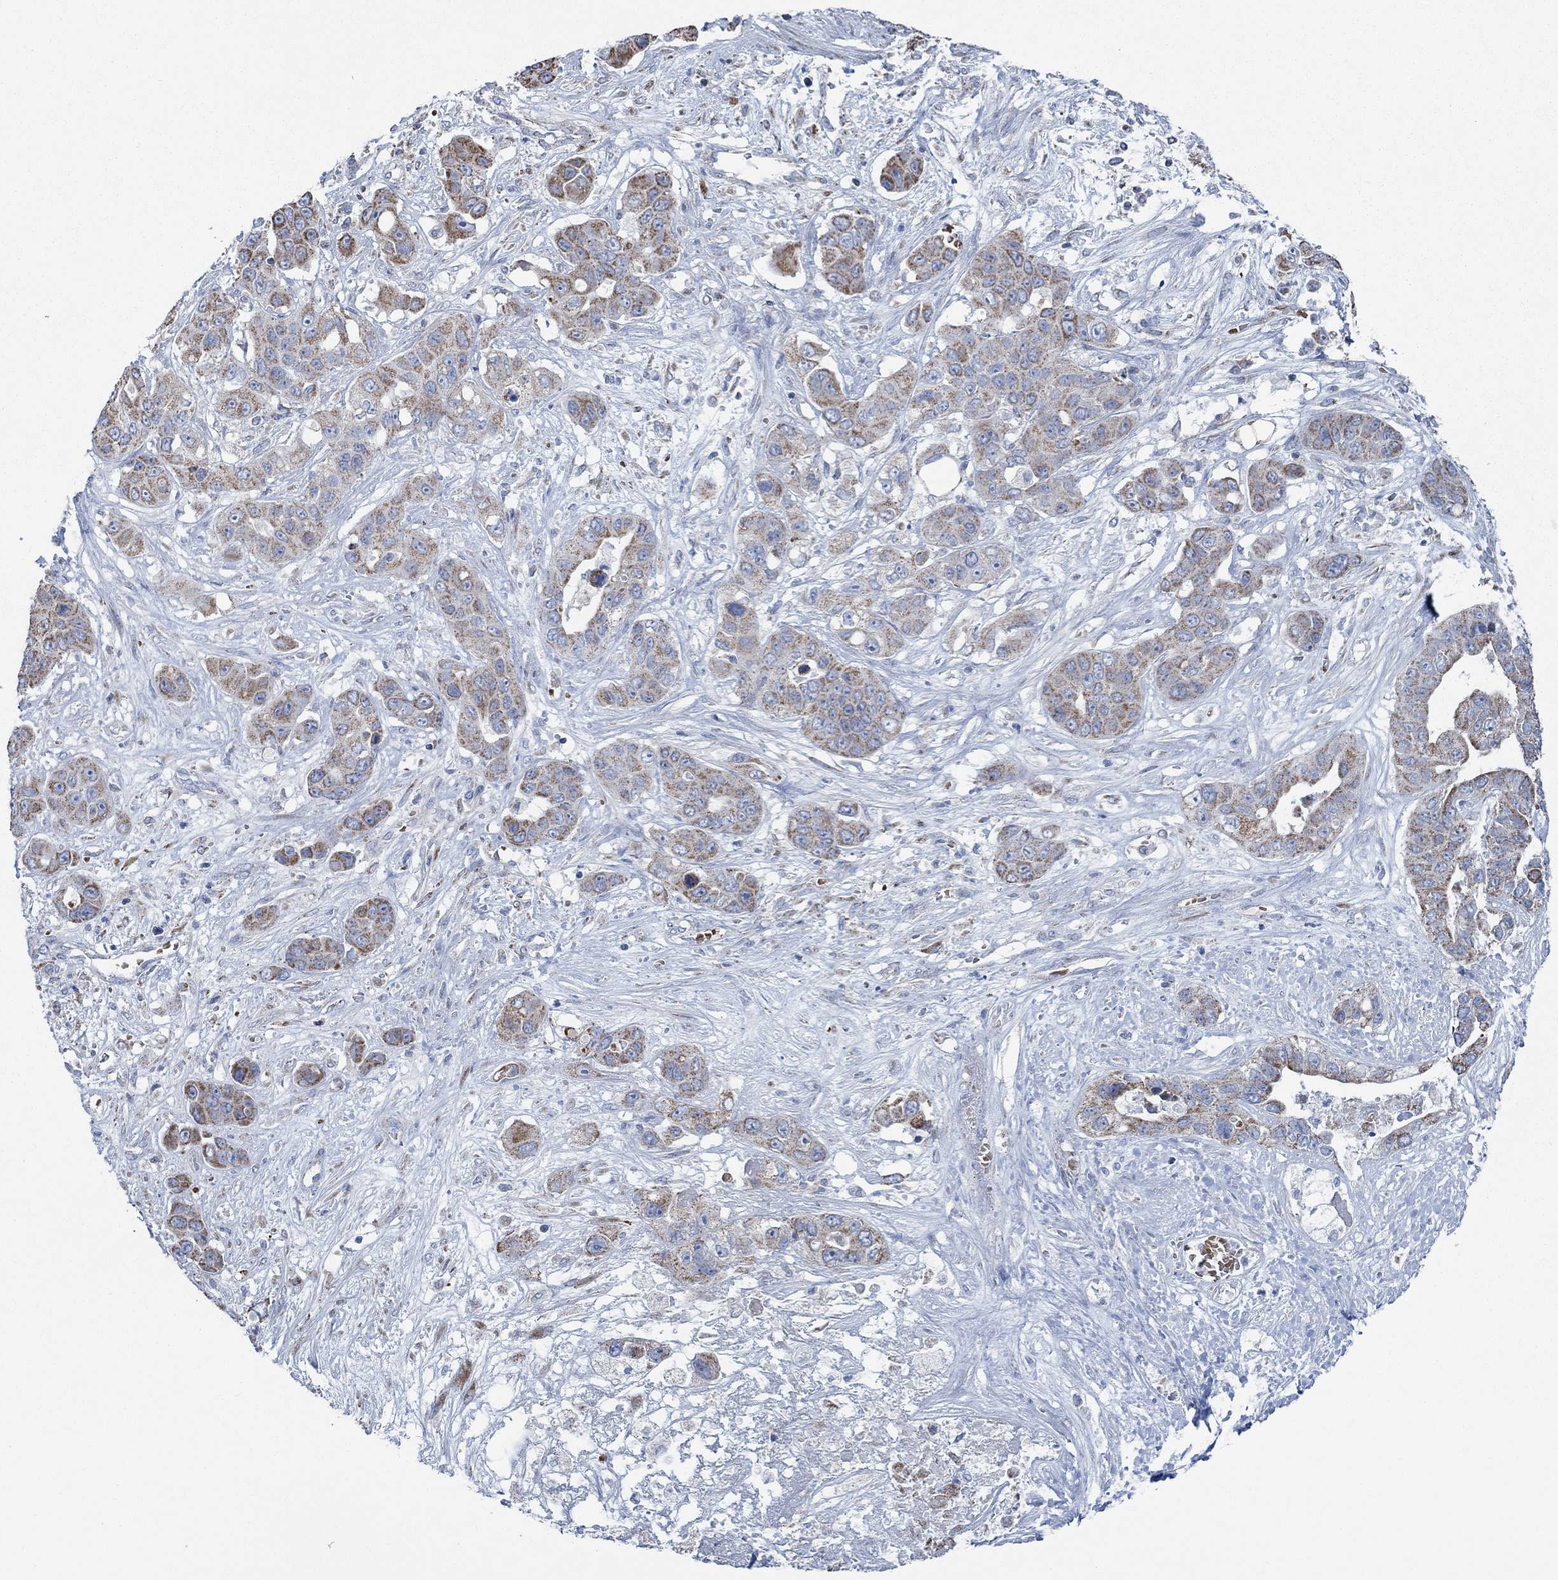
{"staining": {"intensity": "moderate", "quantity": ">75%", "location": "cytoplasmic/membranous"}, "tissue": "liver cancer", "cell_type": "Tumor cells", "image_type": "cancer", "snomed": [{"axis": "morphology", "description": "Cholangiocarcinoma"}, {"axis": "topography", "description": "Liver"}], "caption": "Protein expression analysis of human liver cancer (cholangiocarcinoma) reveals moderate cytoplasmic/membranous expression in approximately >75% of tumor cells. The protein of interest is shown in brown color, while the nuclei are stained blue.", "gene": "GLOD5", "patient": {"sex": "female", "age": 52}}